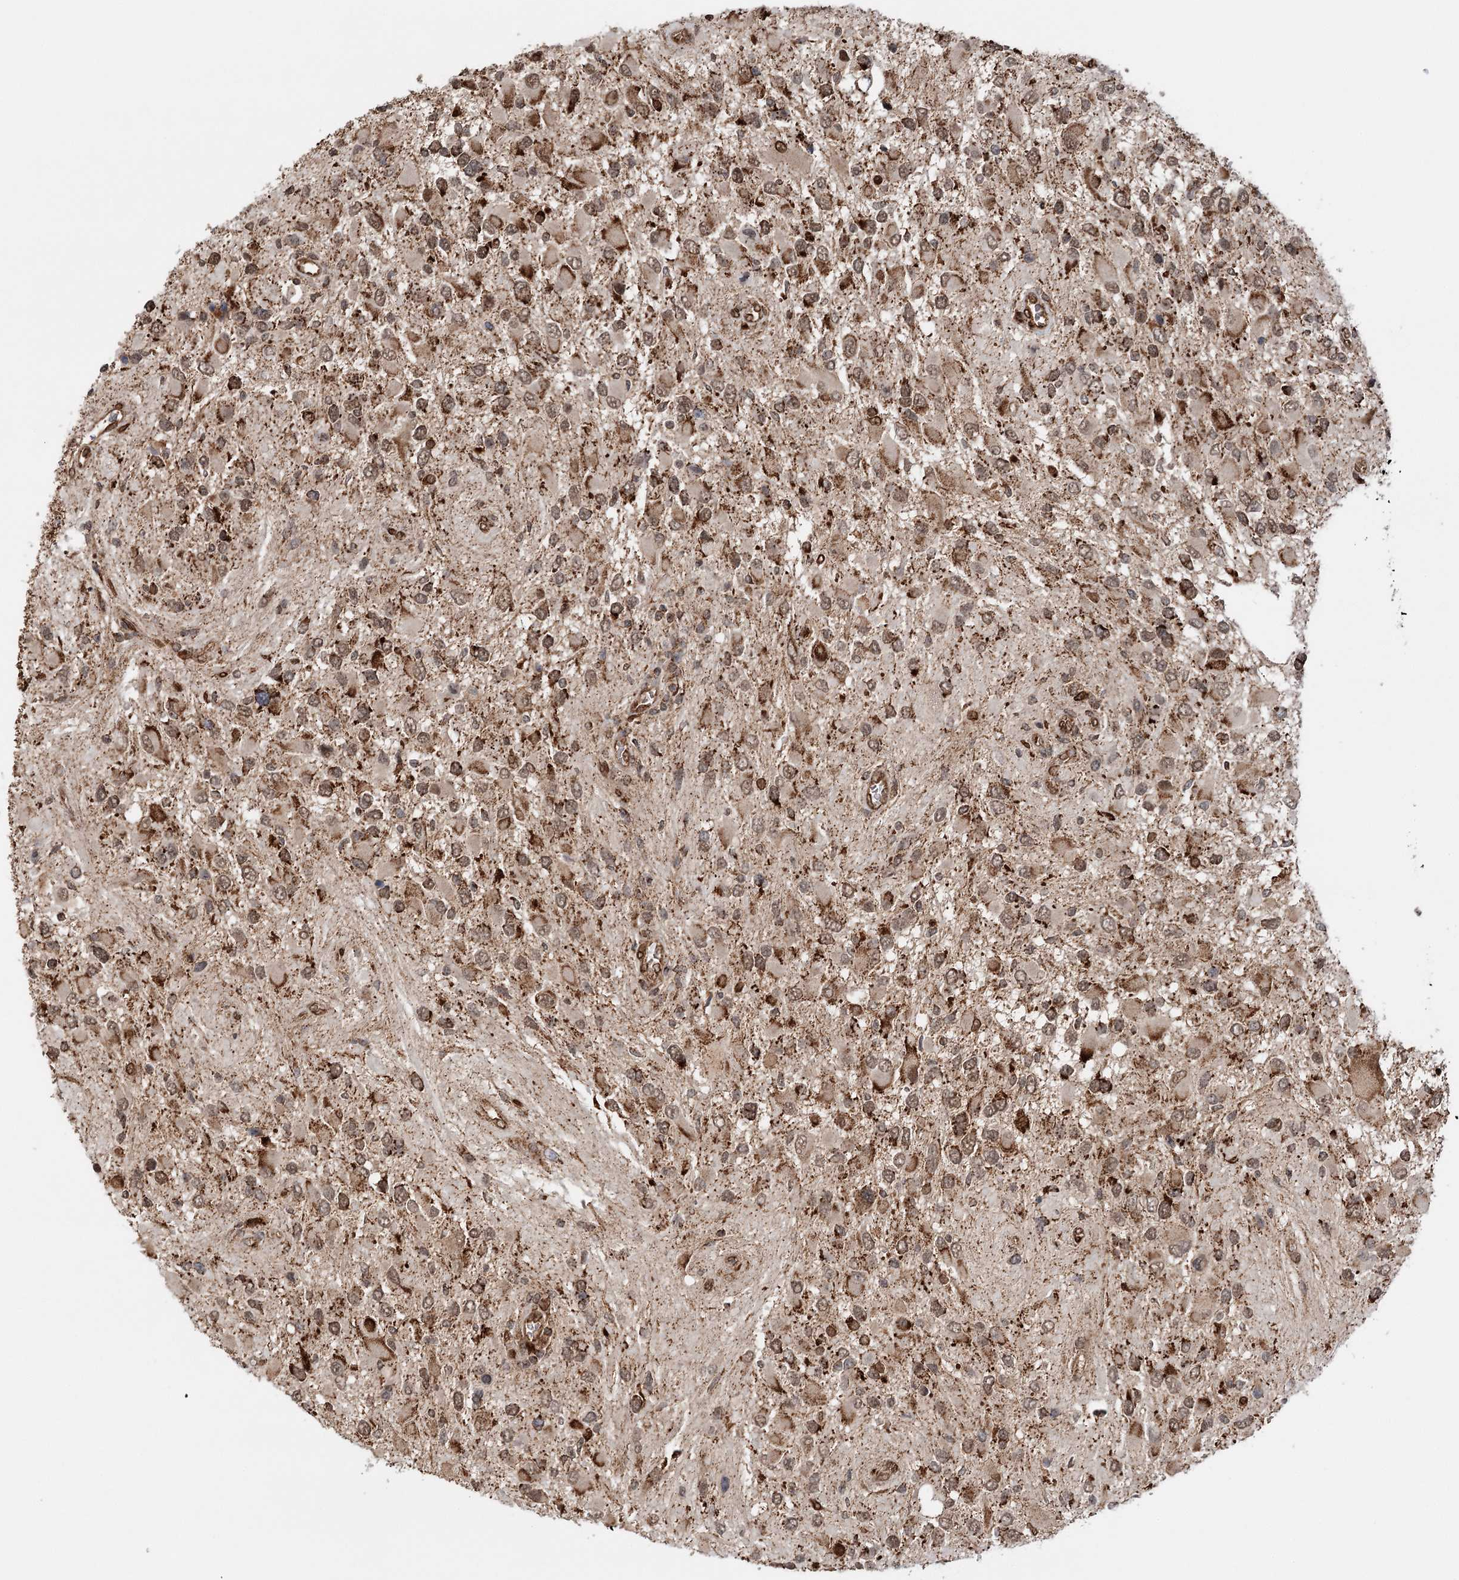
{"staining": {"intensity": "moderate", "quantity": ">75%", "location": "cytoplasmic/membranous,nuclear"}, "tissue": "glioma", "cell_type": "Tumor cells", "image_type": "cancer", "snomed": [{"axis": "morphology", "description": "Glioma, malignant, High grade"}, {"axis": "topography", "description": "Brain"}], "caption": "Malignant glioma (high-grade) was stained to show a protein in brown. There is medium levels of moderate cytoplasmic/membranous and nuclear positivity in approximately >75% of tumor cells. The staining is performed using DAB brown chromogen to label protein expression. The nuclei are counter-stained blue using hematoxylin.", "gene": "BCKDHA", "patient": {"sex": "male", "age": 53}}